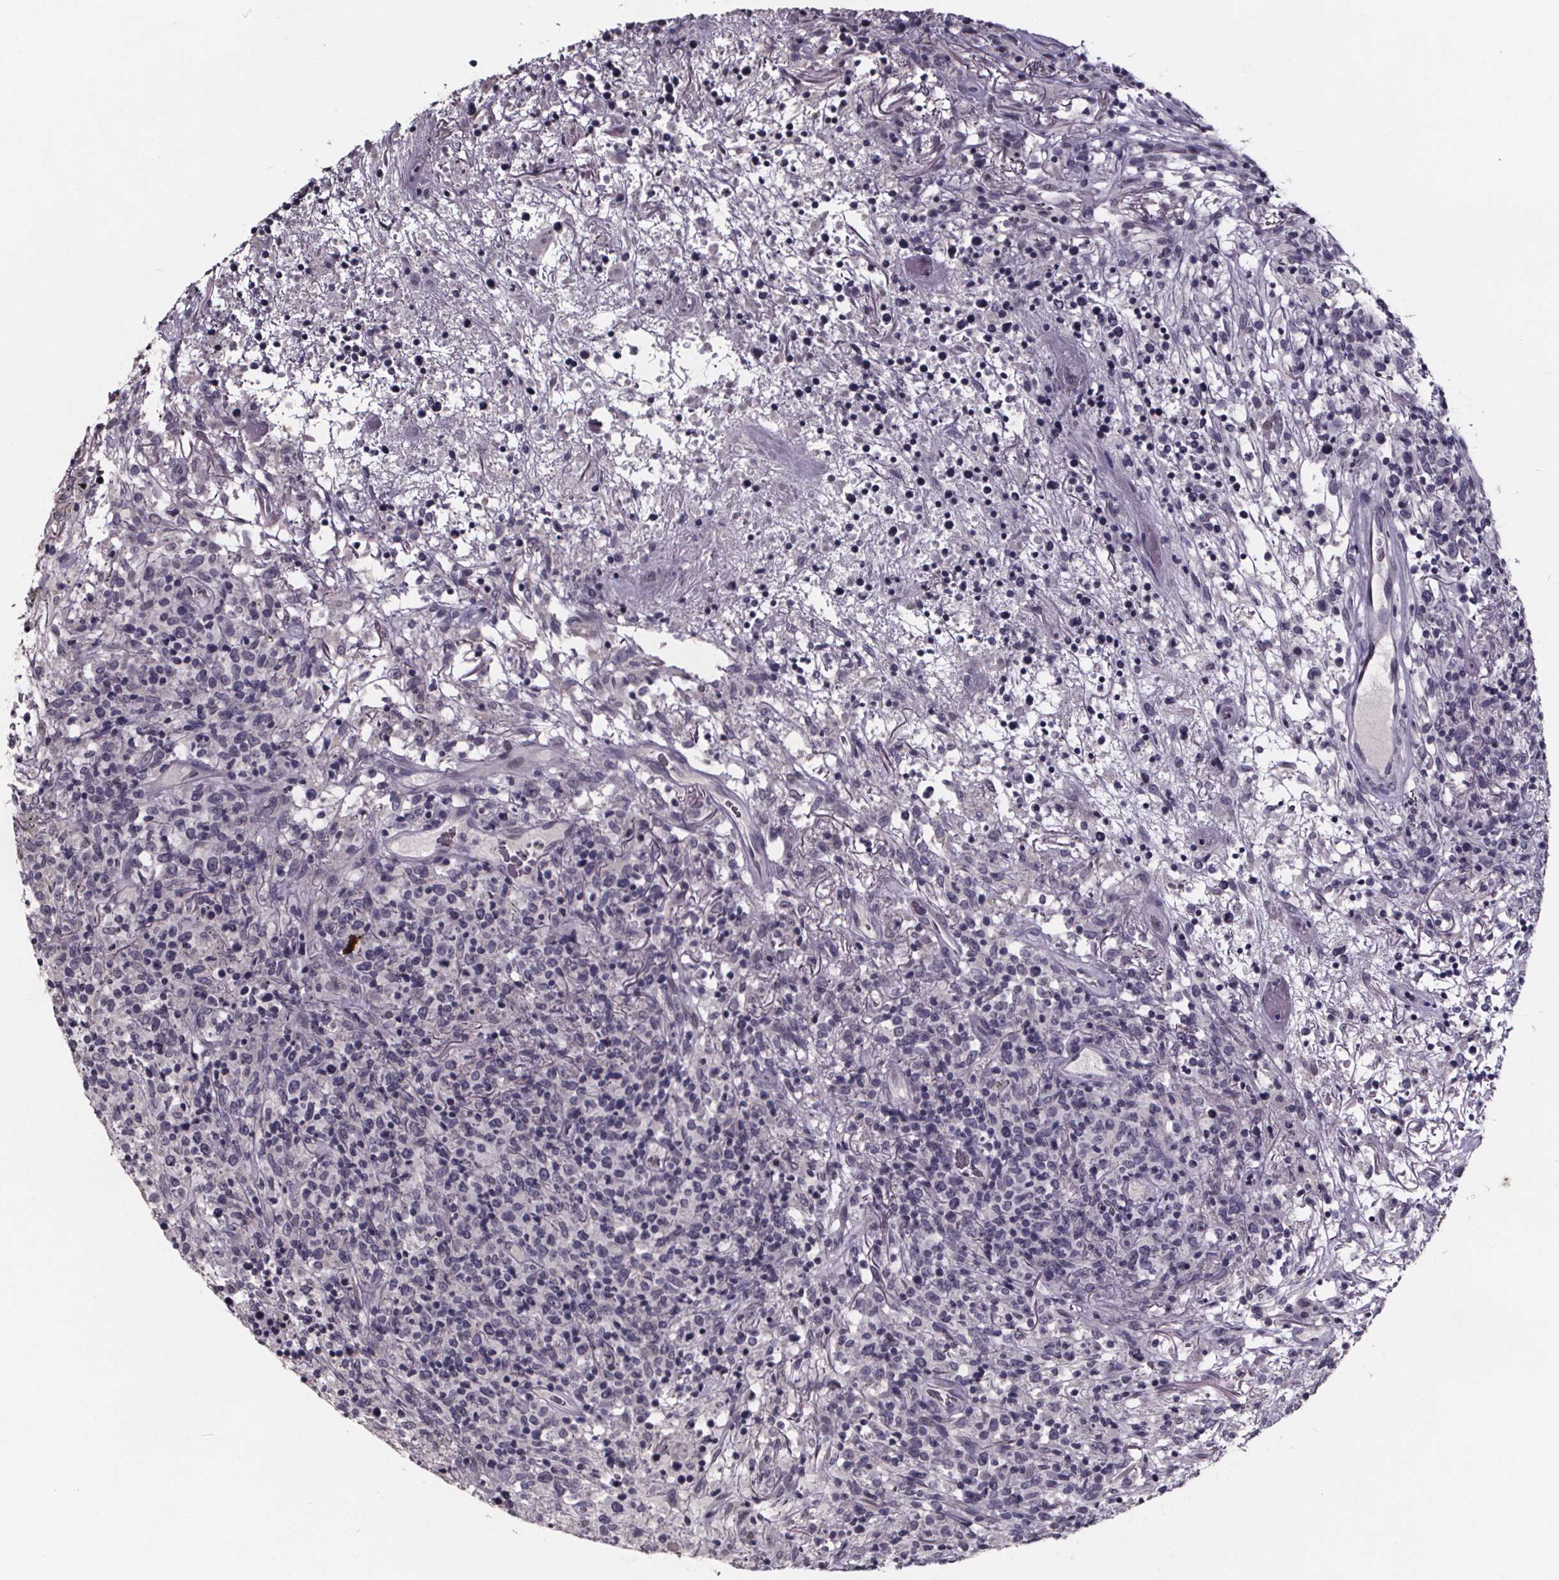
{"staining": {"intensity": "negative", "quantity": "none", "location": "none"}, "tissue": "lymphoma", "cell_type": "Tumor cells", "image_type": "cancer", "snomed": [{"axis": "morphology", "description": "Malignant lymphoma, non-Hodgkin's type, High grade"}, {"axis": "topography", "description": "Lung"}], "caption": "This is an IHC photomicrograph of human lymphoma. There is no expression in tumor cells.", "gene": "AR", "patient": {"sex": "male", "age": 79}}